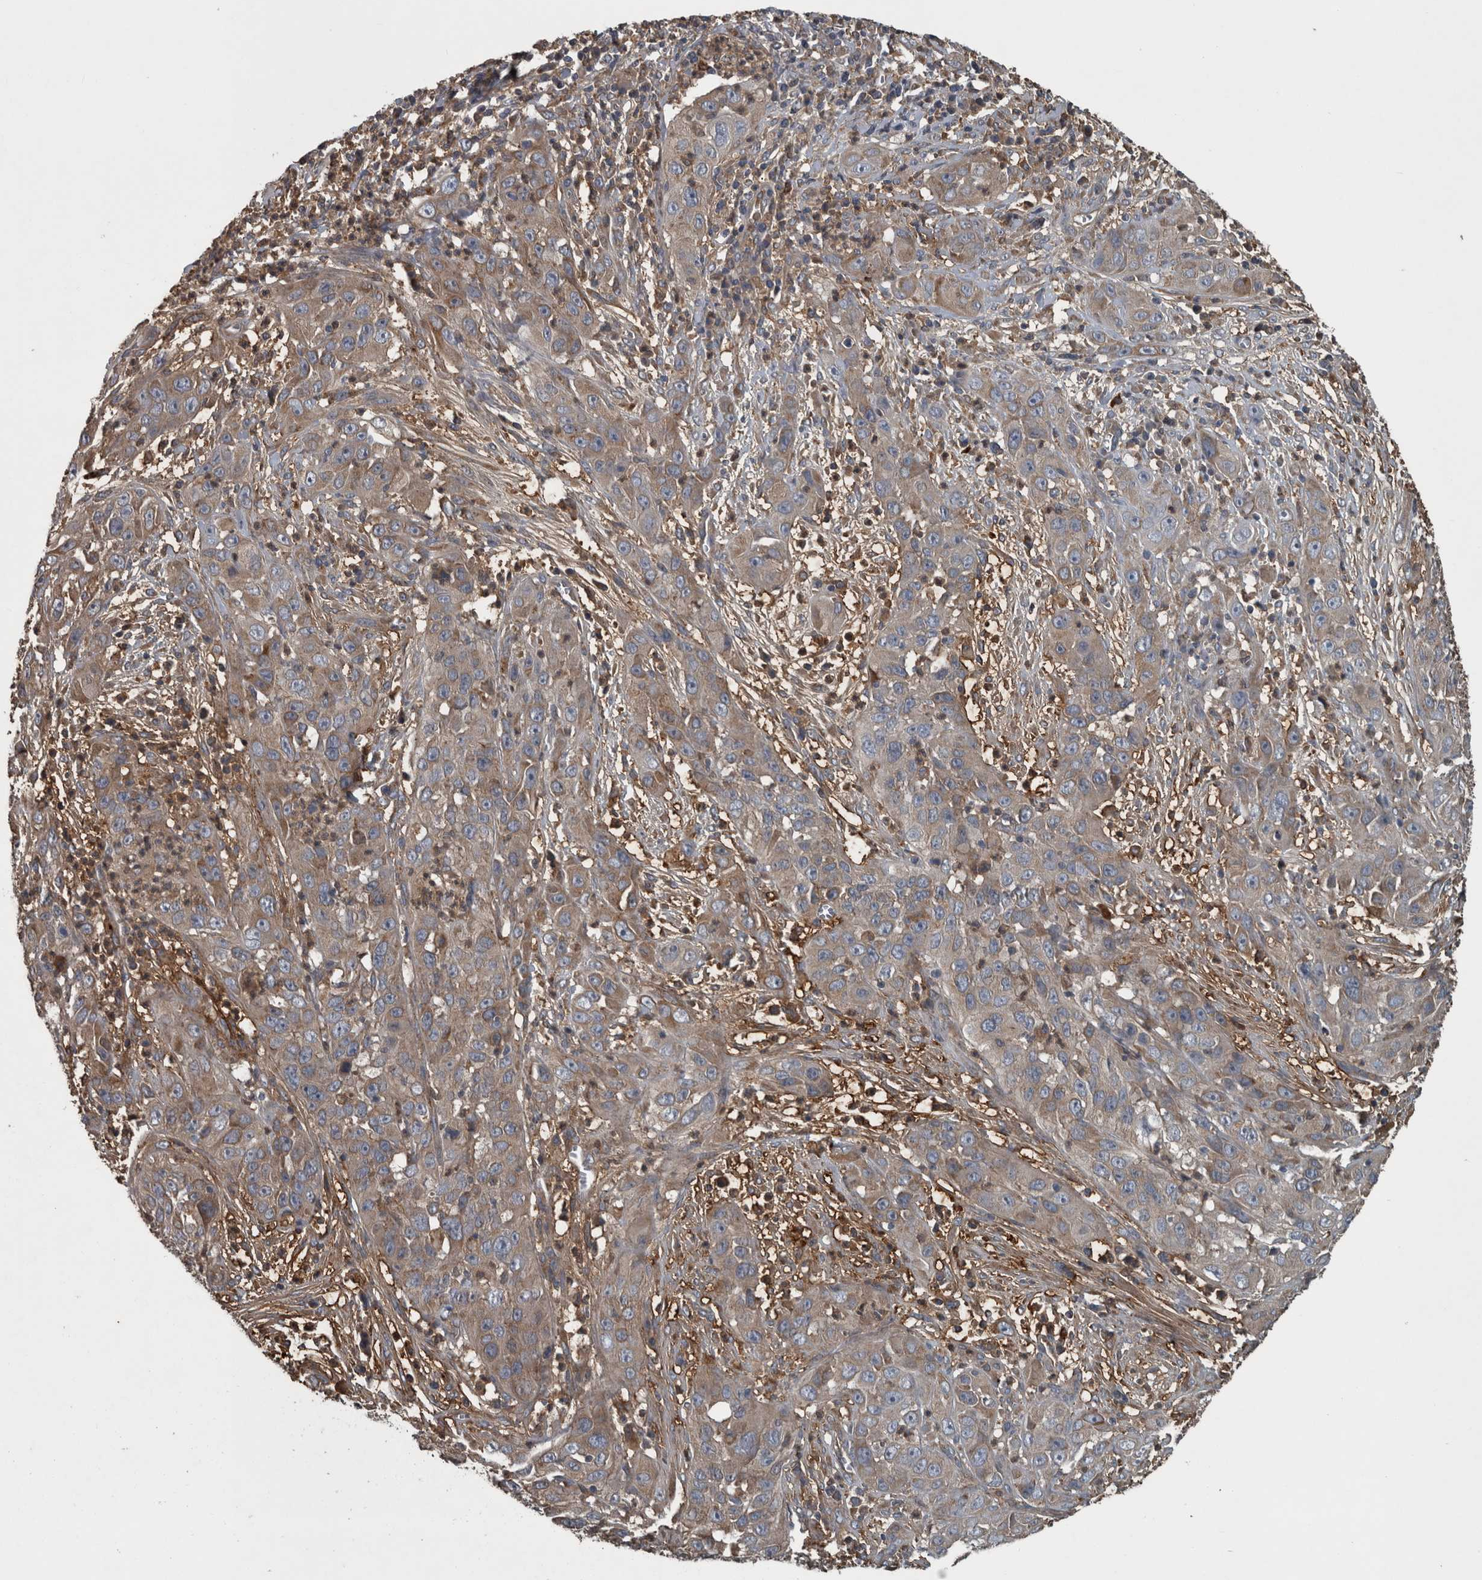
{"staining": {"intensity": "weak", "quantity": "25%-75%", "location": "cytoplasmic/membranous"}, "tissue": "cervical cancer", "cell_type": "Tumor cells", "image_type": "cancer", "snomed": [{"axis": "morphology", "description": "Squamous cell carcinoma, NOS"}, {"axis": "topography", "description": "Cervix"}], "caption": "A photomicrograph of human cervical squamous cell carcinoma stained for a protein shows weak cytoplasmic/membranous brown staining in tumor cells. Ihc stains the protein of interest in brown and the nuclei are stained blue.", "gene": "EXOC8", "patient": {"sex": "female", "age": 32}}